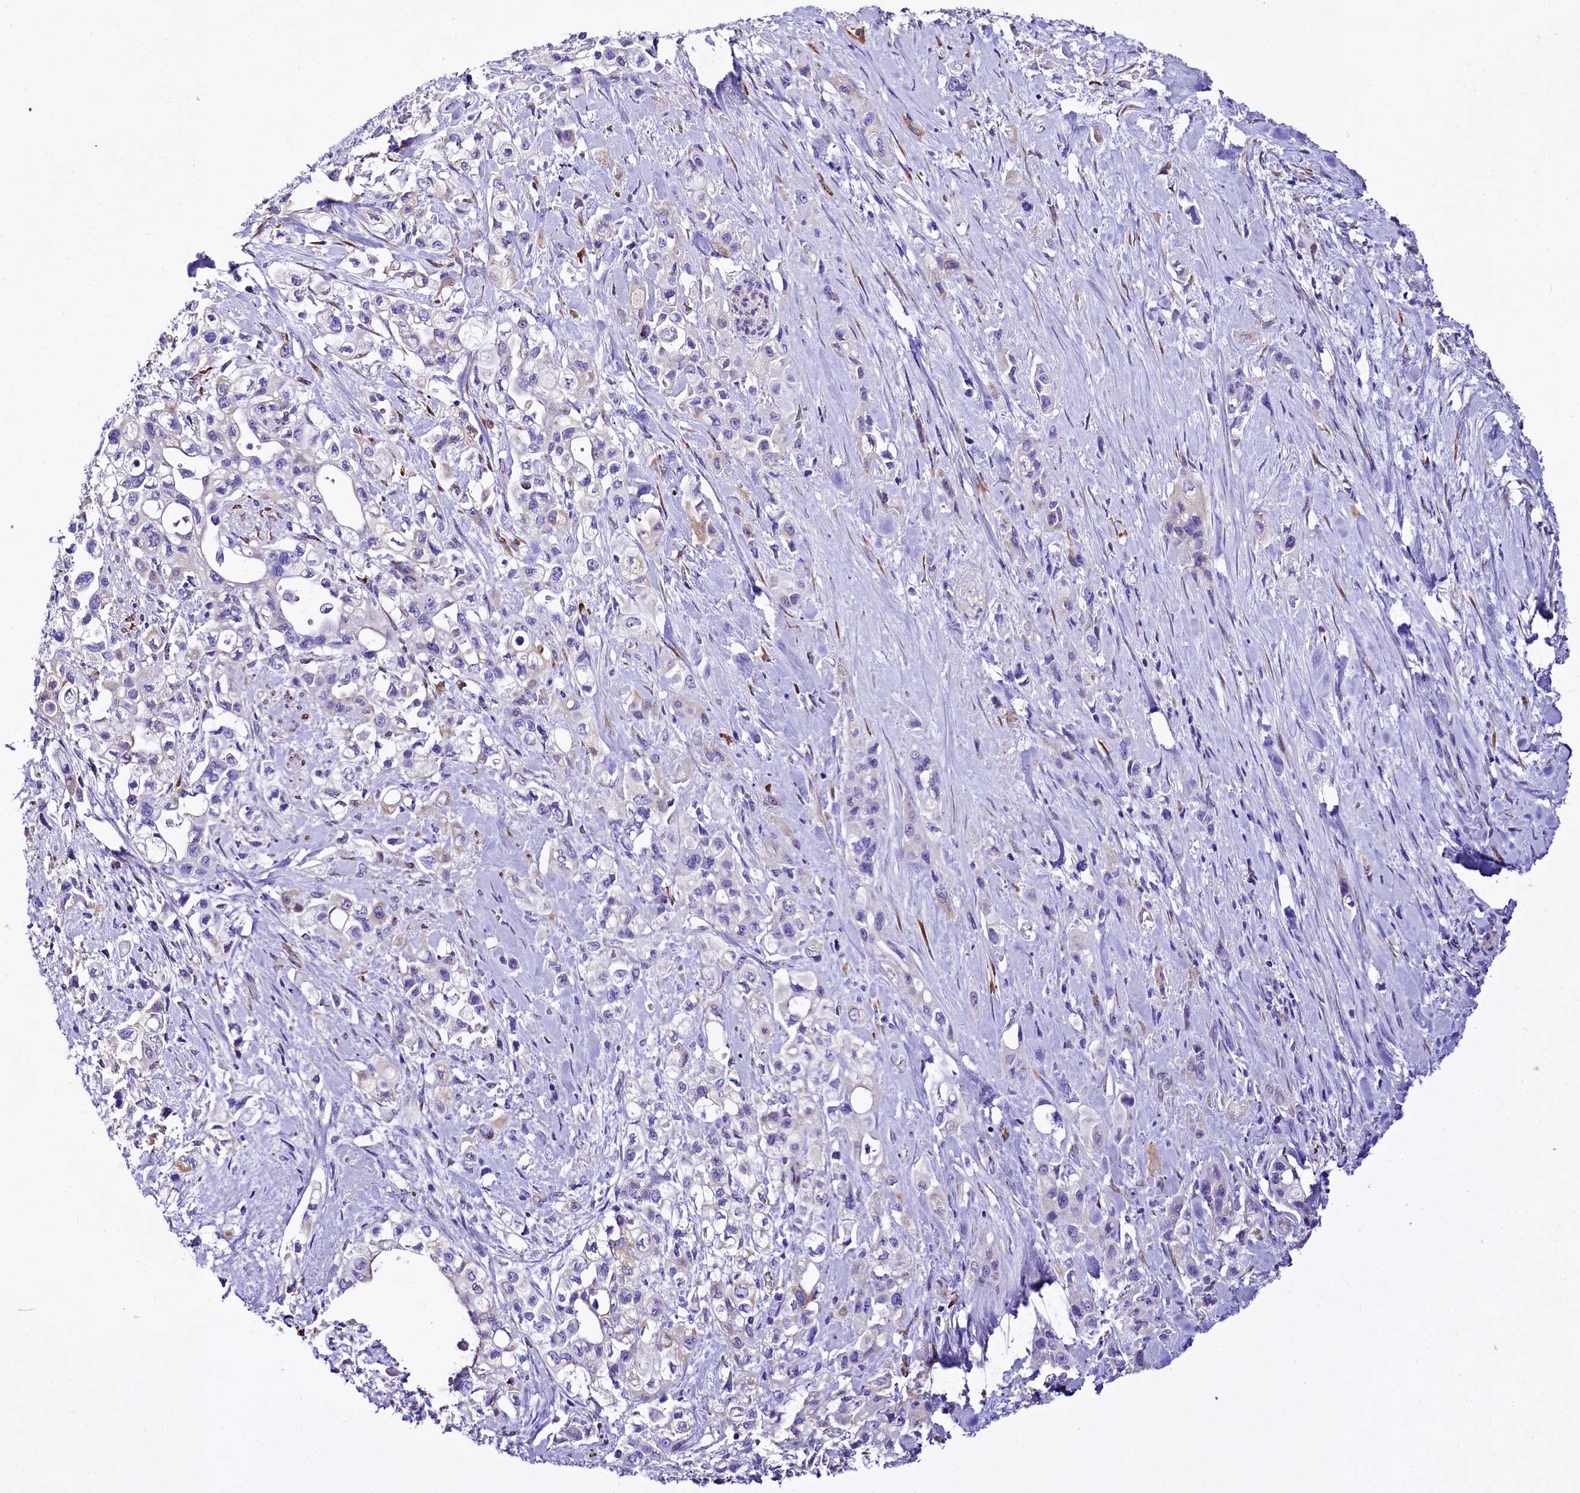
{"staining": {"intensity": "negative", "quantity": "none", "location": "none"}, "tissue": "pancreatic cancer", "cell_type": "Tumor cells", "image_type": "cancer", "snomed": [{"axis": "morphology", "description": "Adenocarcinoma, NOS"}, {"axis": "topography", "description": "Pancreas"}], "caption": "The micrograph displays no staining of tumor cells in pancreatic cancer (adenocarcinoma). (Brightfield microscopy of DAB immunohistochemistry (IHC) at high magnification).", "gene": "A2ML1", "patient": {"sex": "female", "age": 66}}